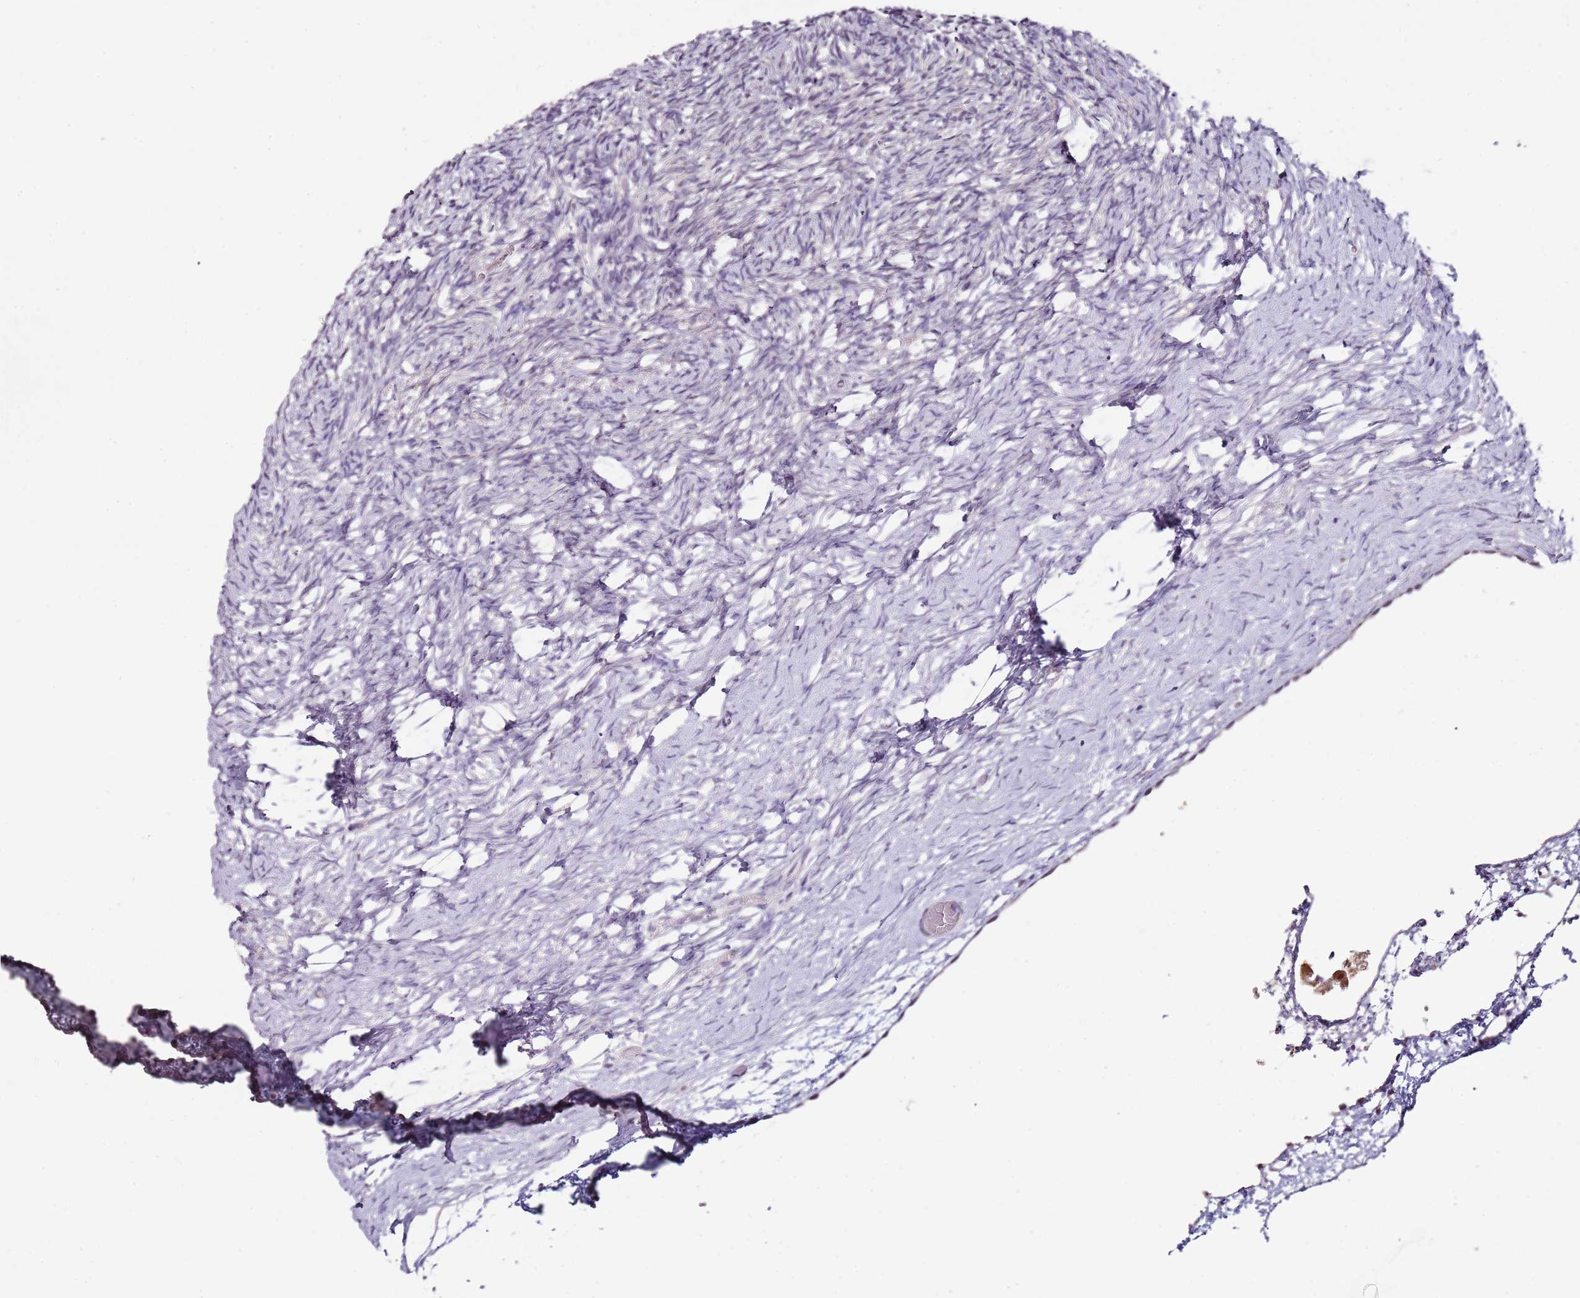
{"staining": {"intensity": "negative", "quantity": "none", "location": "none"}, "tissue": "ovary", "cell_type": "Ovarian stroma cells", "image_type": "normal", "snomed": [{"axis": "morphology", "description": "Normal tissue, NOS"}, {"axis": "topography", "description": "Ovary"}], "caption": "Ovarian stroma cells show no significant staining in benign ovary. (DAB (3,3'-diaminobenzidine) immunohistochemistry (IHC), high magnification).", "gene": "MDH1", "patient": {"sex": "female", "age": 39}}